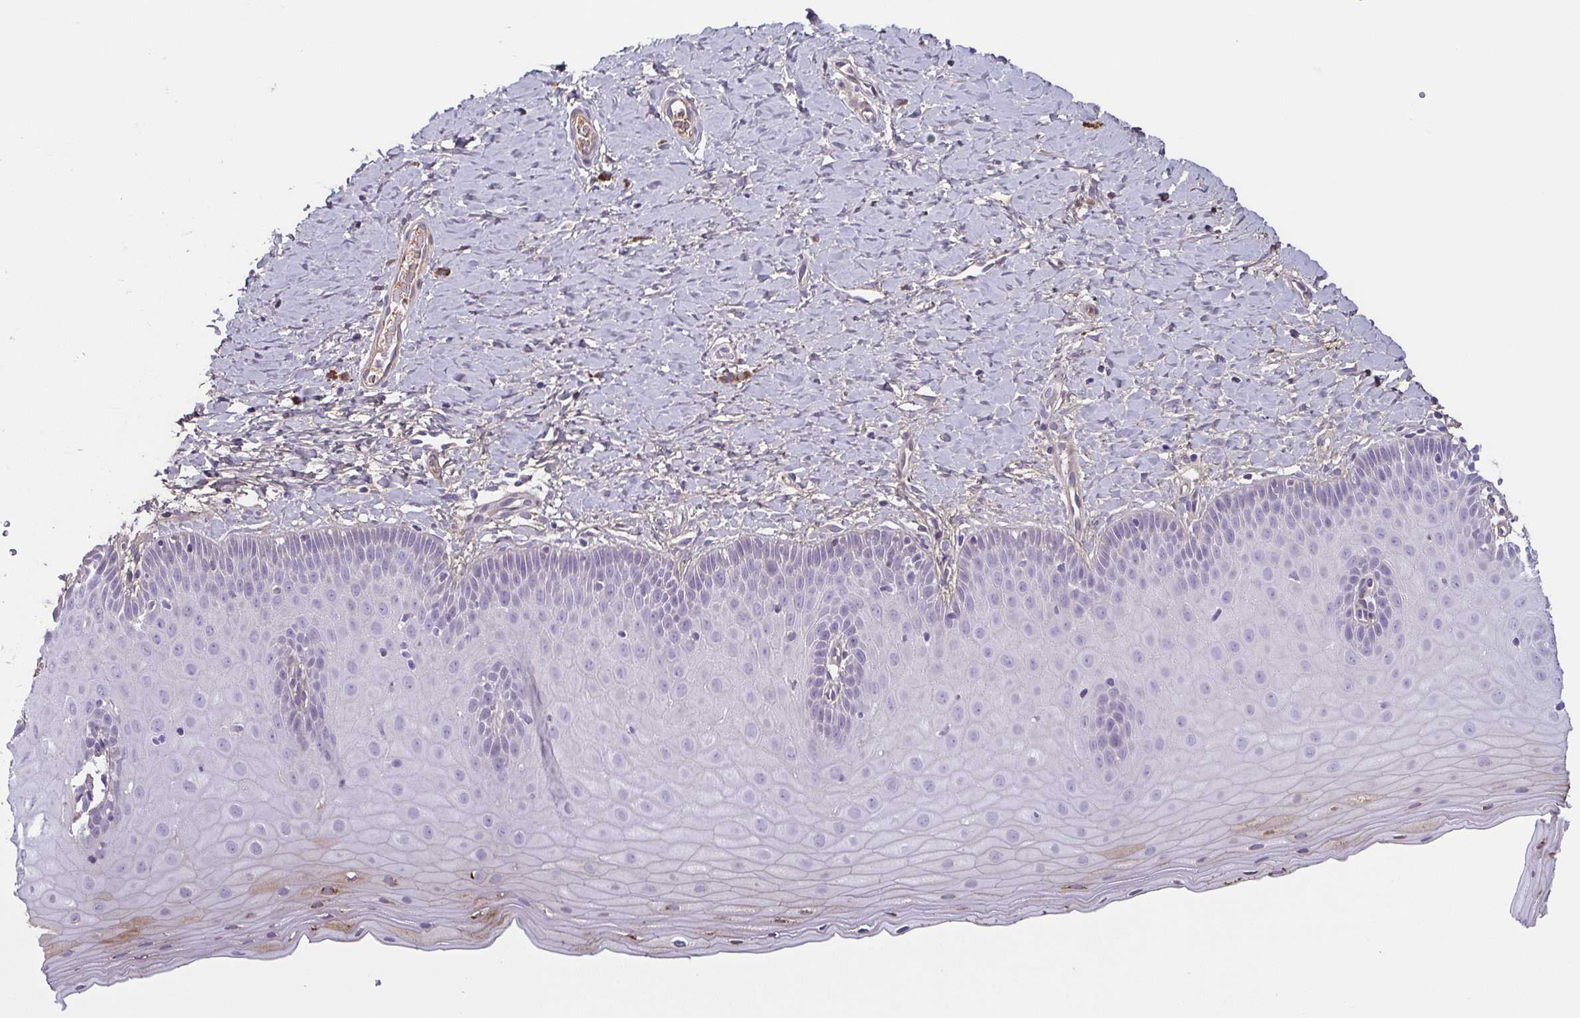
{"staining": {"intensity": "weak", "quantity": ">75%", "location": "cytoplasmic/membranous"}, "tissue": "cervix", "cell_type": "Glandular cells", "image_type": "normal", "snomed": [{"axis": "morphology", "description": "Normal tissue, NOS"}, {"axis": "topography", "description": "Cervix"}], "caption": "Immunohistochemical staining of benign human cervix reveals >75% levels of weak cytoplasmic/membranous protein positivity in approximately >75% of glandular cells.", "gene": "ECM1", "patient": {"sex": "female", "age": 37}}